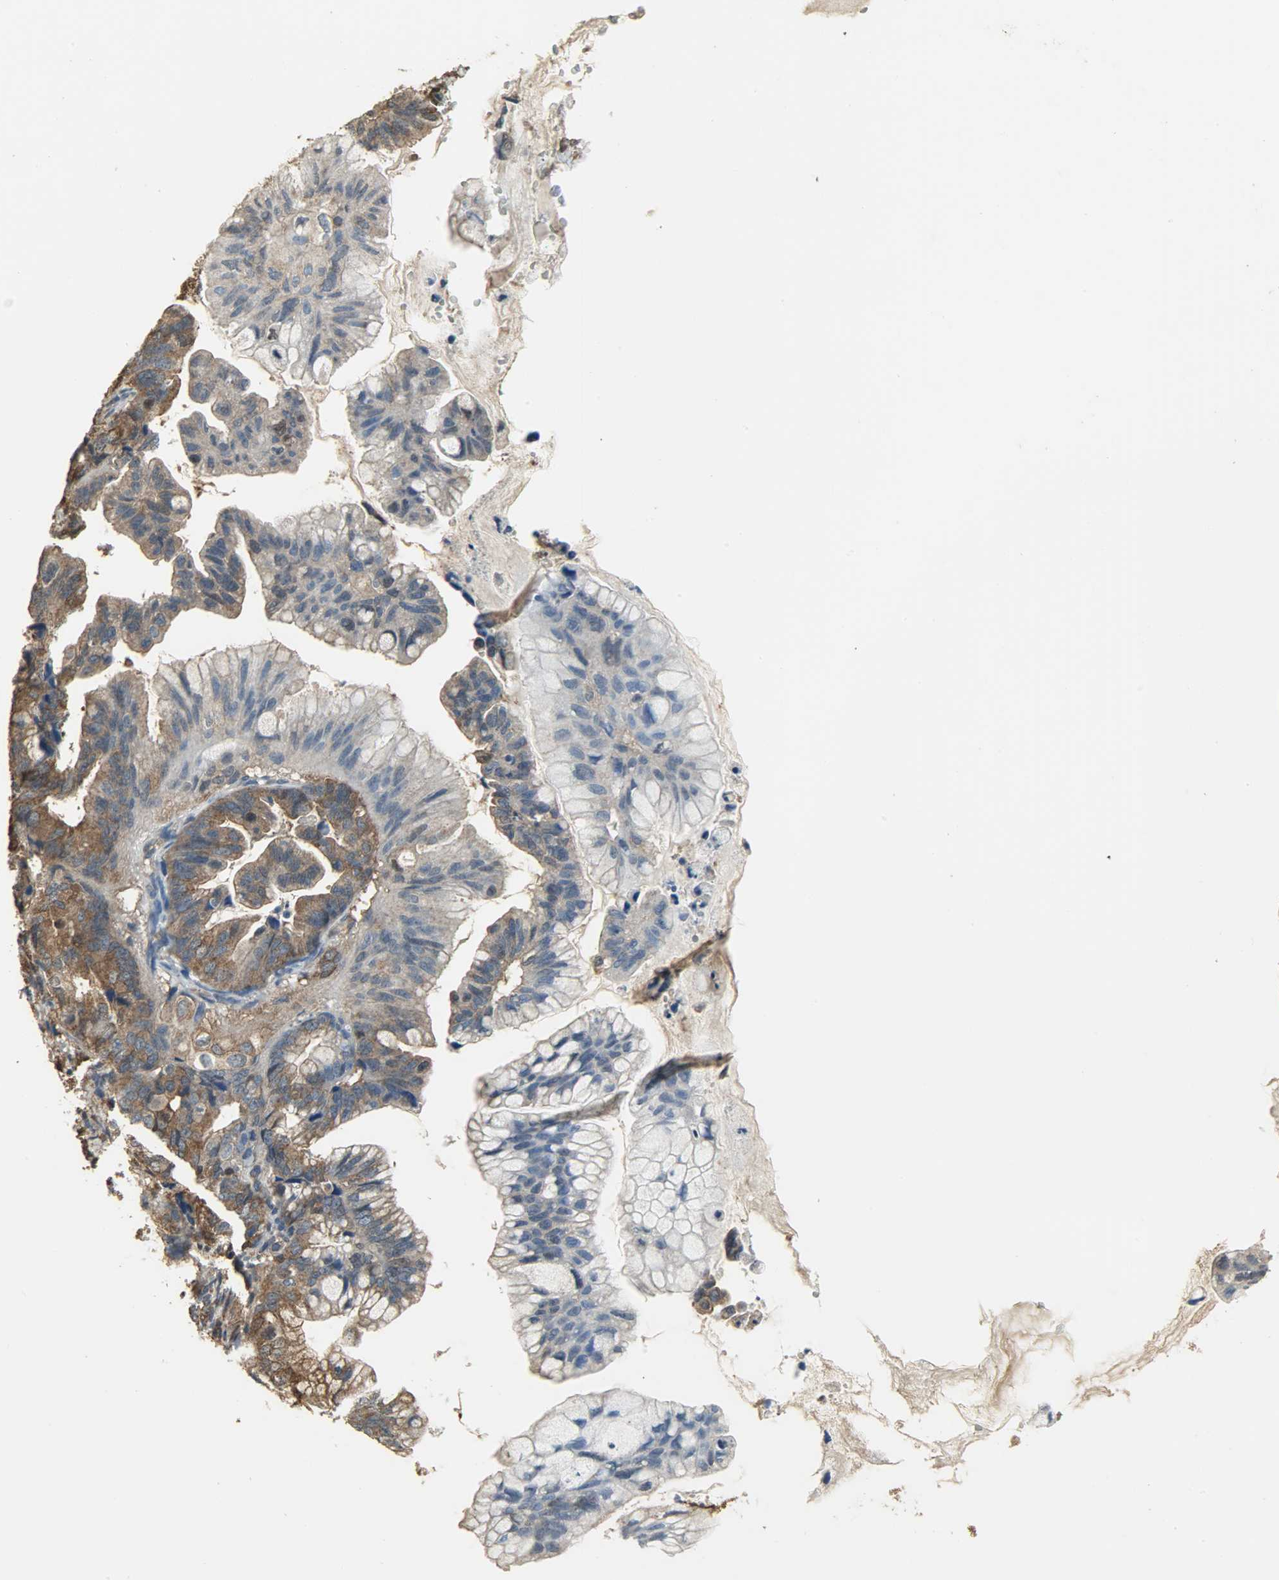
{"staining": {"intensity": "moderate", "quantity": "25%-75%", "location": "cytoplasmic/membranous"}, "tissue": "ovarian cancer", "cell_type": "Tumor cells", "image_type": "cancer", "snomed": [{"axis": "morphology", "description": "Cystadenocarcinoma, mucinous, NOS"}, {"axis": "topography", "description": "Ovary"}], "caption": "High-power microscopy captured an immunohistochemistry (IHC) histopathology image of ovarian cancer, revealing moderate cytoplasmic/membranous staining in approximately 25%-75% of tumor cells.", "gene": "LDHB", "patient": {"sex": "female", "age": 36}}